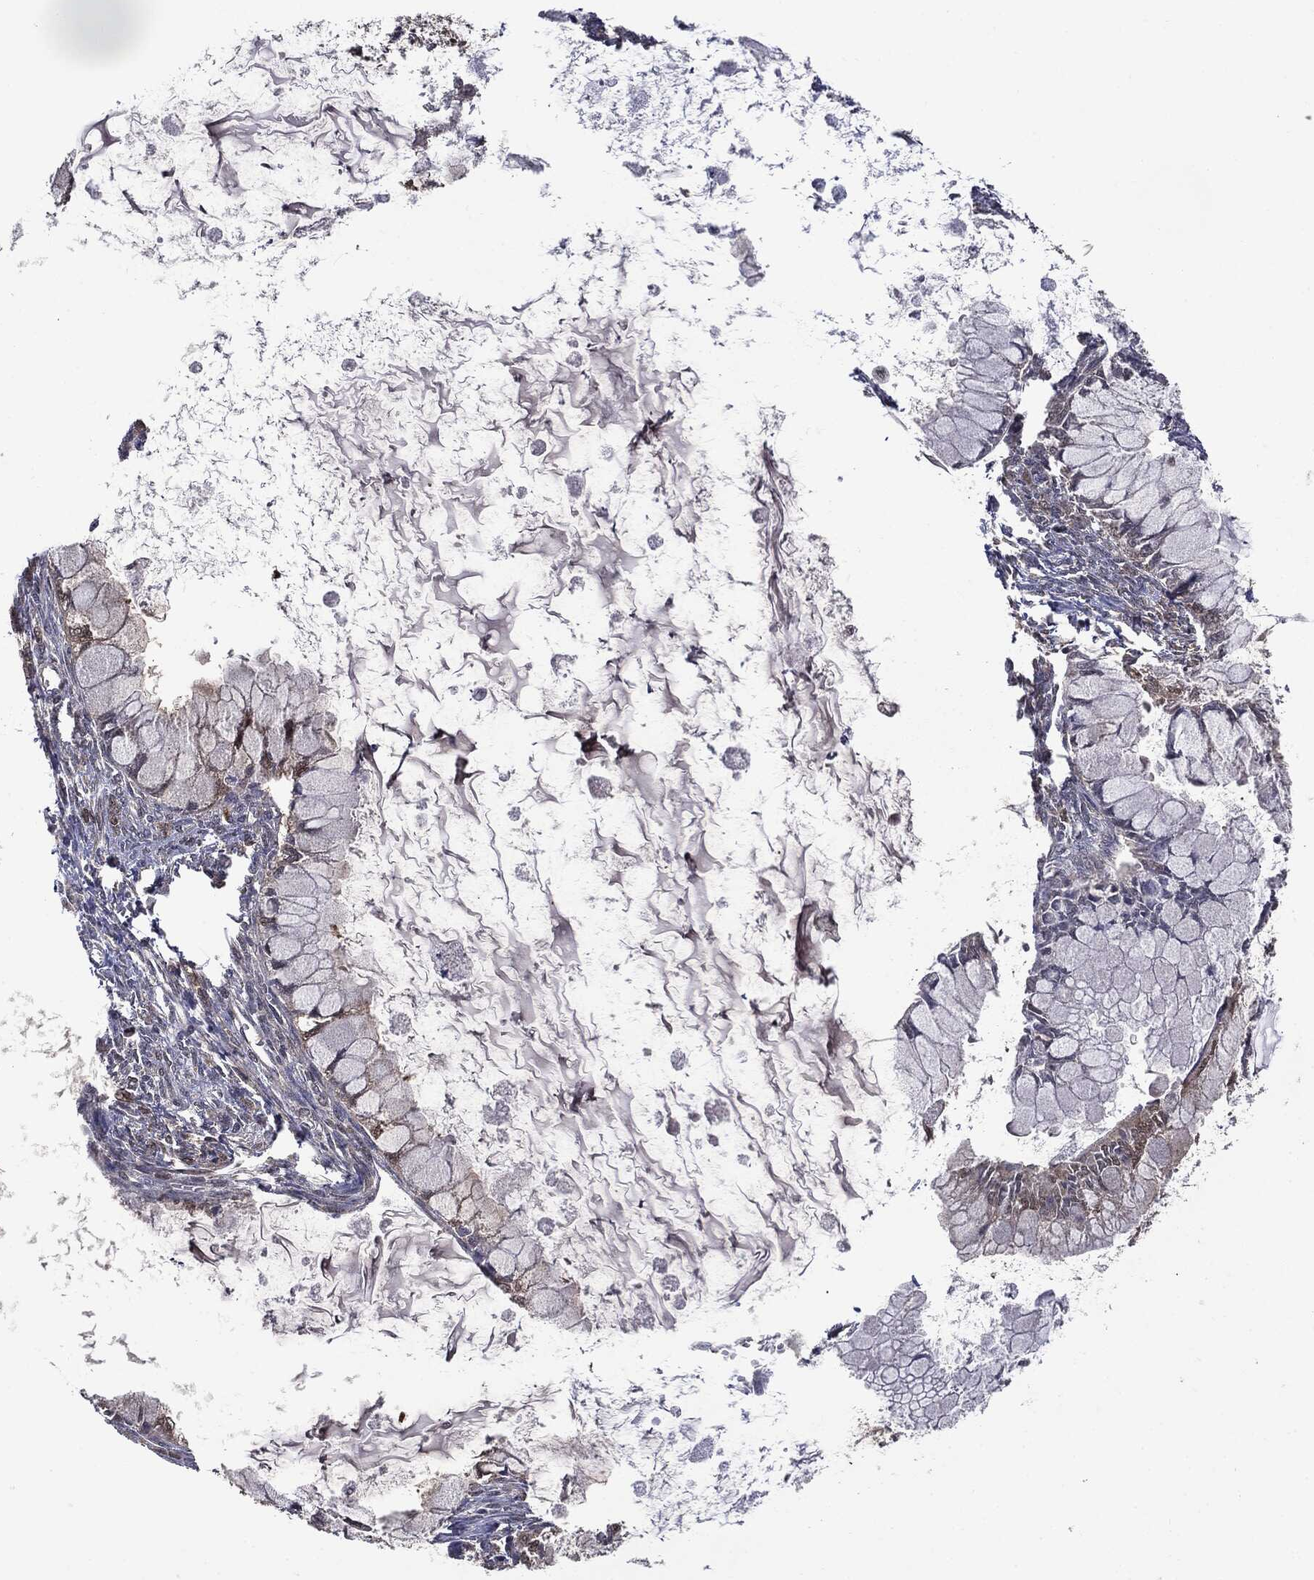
{"staining": {"intensity": "negative", "quantity": "none", "location": "none"}, "tissue": "ovarian cancer", "cell_type": "Tumor cells", "image_type": "cancer", "snomed": [{"axis": "morphology", "description": "Cystadenocarcinoma, mucinous, NOS"}, {"axis": "topography", "description": "Ovary"}], "caption": "There is no significant positivity in tumor cells of ovarian cancer (mucinous cystadenocarcinoma).", "gene": "GPI", "patient": {"sex": "female", "age": 34}}